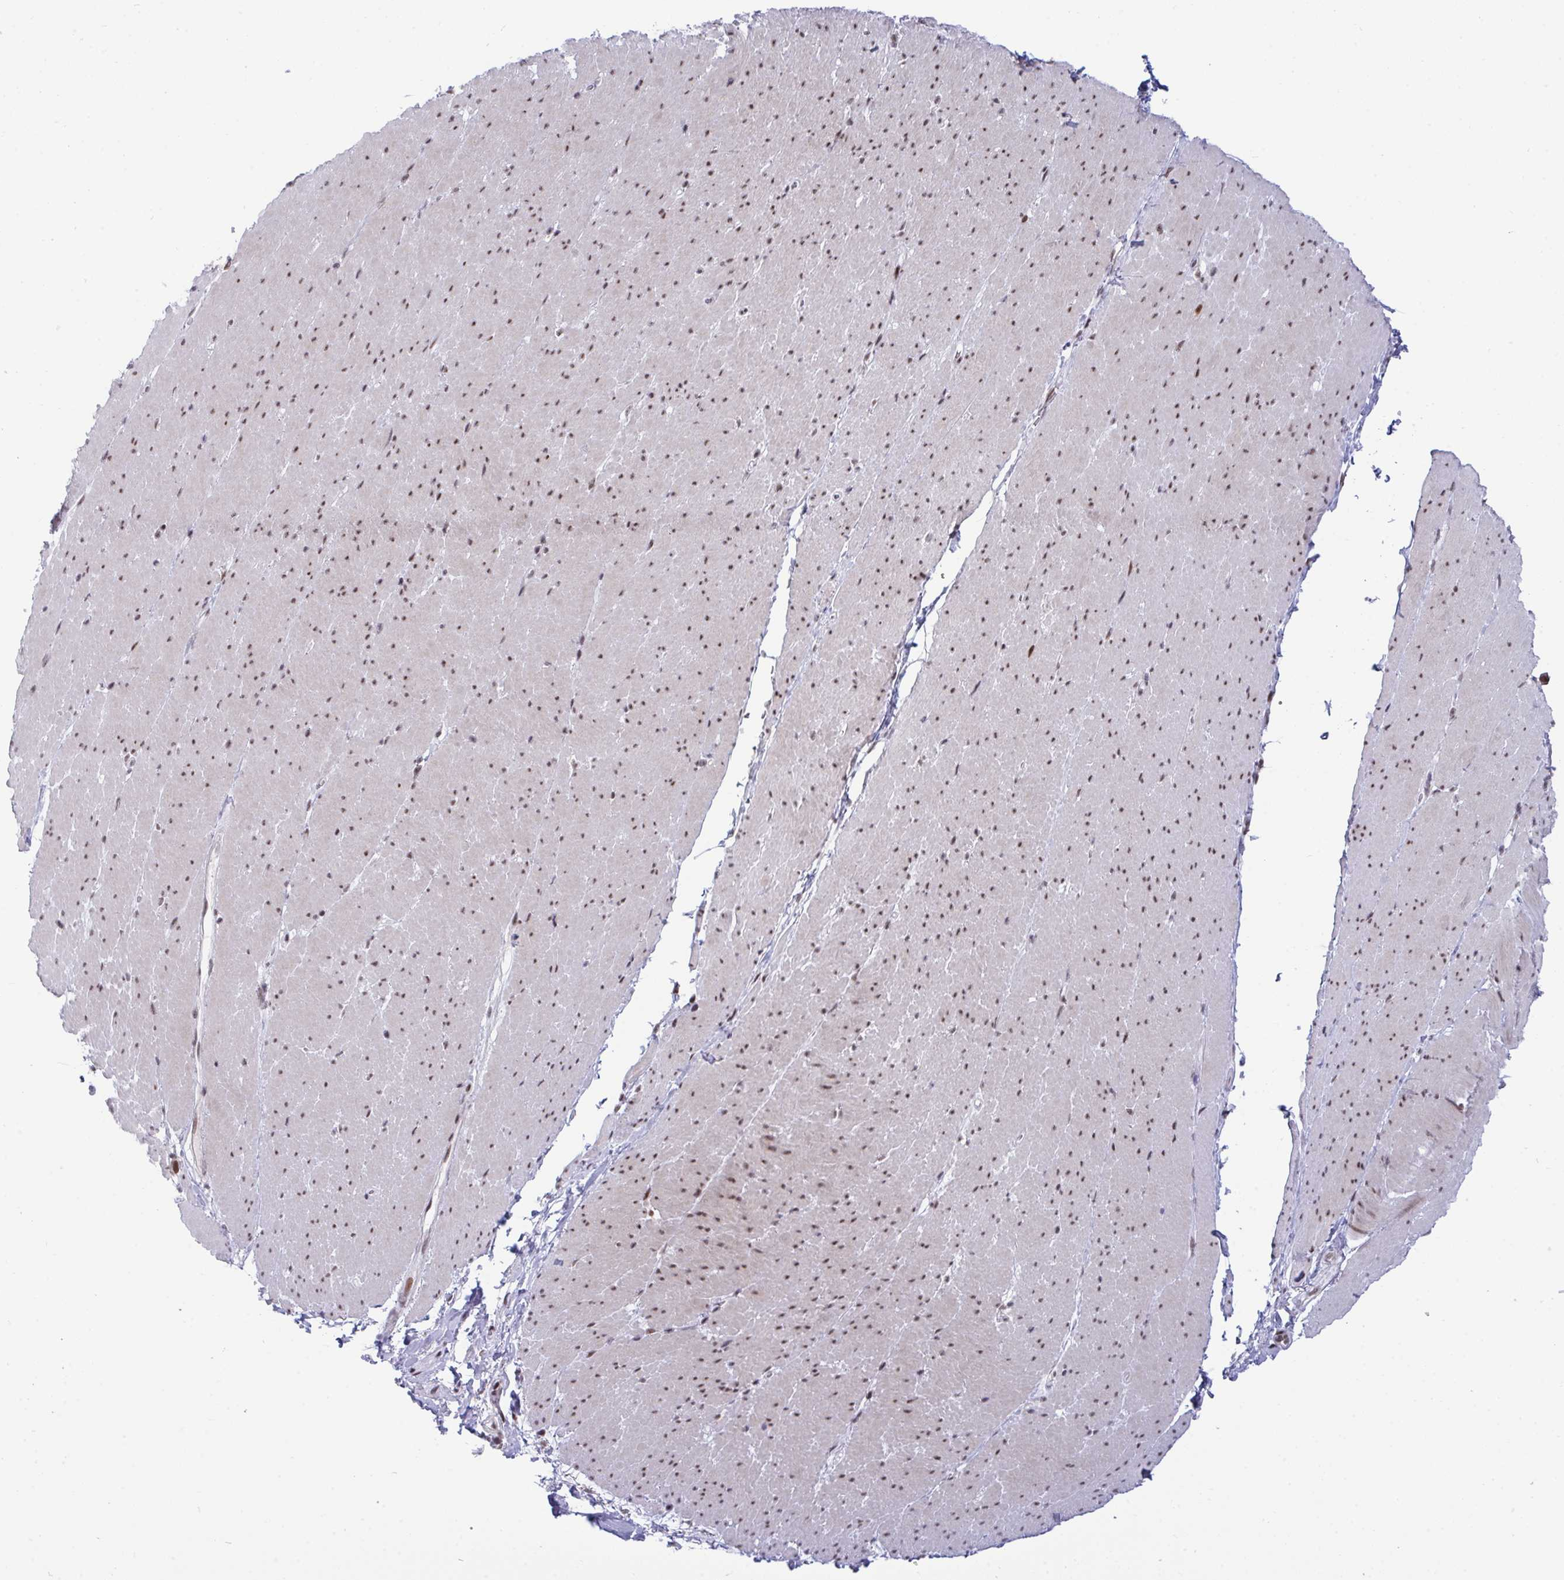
{"staining": {"intensity": "moderate", "quantity": ">75%", "location": "nuclear"}, "tissue": "smooth muscle", "cell_type": "Smooth muscle cells", "image_type": "normal", "snomed": [{"axis": "morphology", "description": "Normal tissue, NOS"}, {"axis": "topography", "description": "Smooth muscle"}, {"axis": "topography", "description": "Rectum"}], "caption": "Smooth muscle stained with IHC exhibits moderate nuclear positivity in approximately >75% of smooth muscle cells.", "gene": "WBP11", "patient": {"sex": "male", "age": 53}}